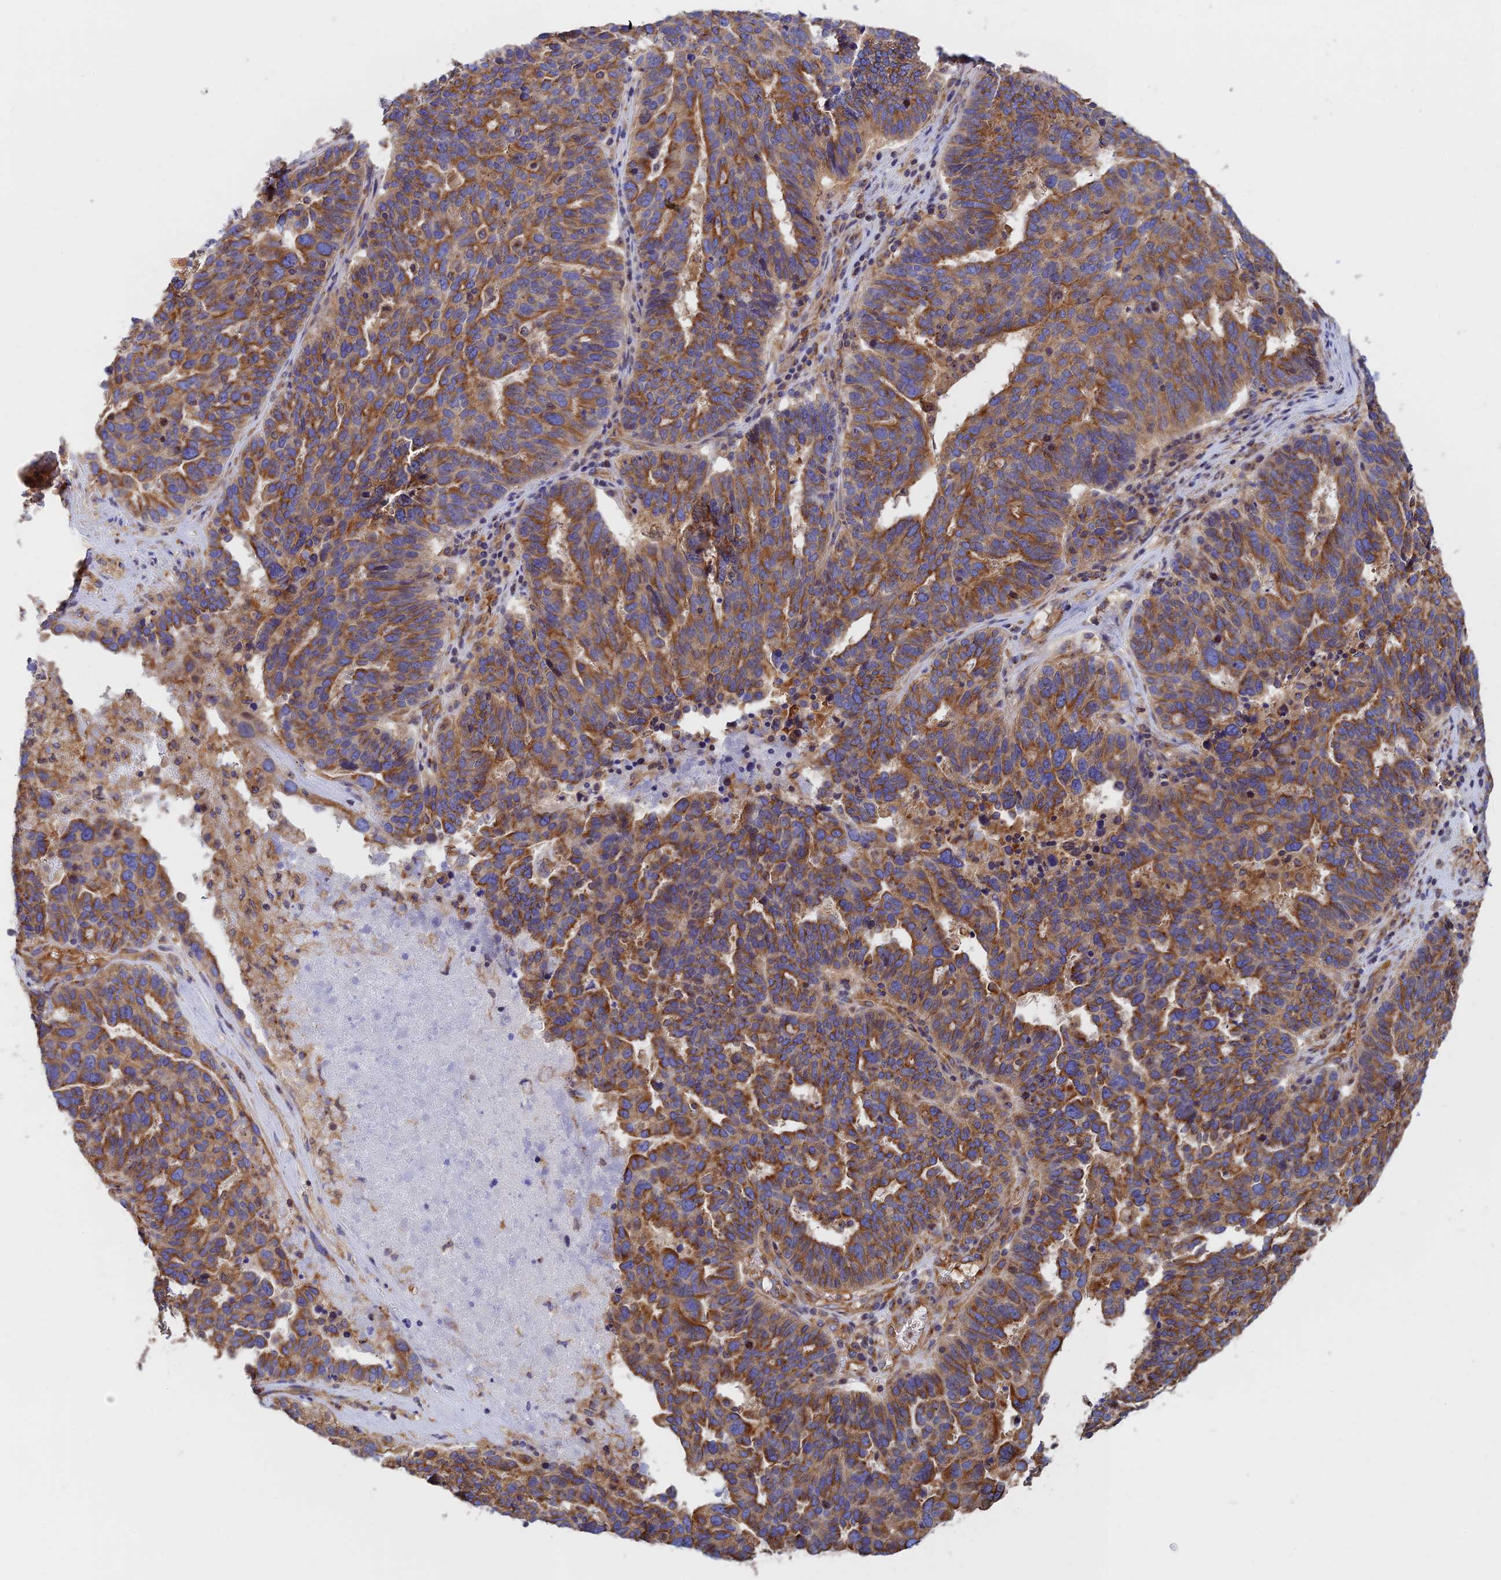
{"staining": {"intensity": "moderate", "quantity": ">75%", "location": "cytoplasmic/membranous"}, "tissue": "ovarian cancer", "cell_type": "Tumor cells", "image_type": "cancer", "snomed": [{"axis": "morphology", "description": "Cystadenocarcinoma, serous, NOS"}, {"axis": "topography", "description": "Ovary"}], "caption": "Protein expression analysis of human ovarian cancer (serous cystadenocarcinoma) reveals moderate cytoplasmic/membranous expression in about >75% of tumor cells. Ihc stains the protein in brown and the nuclei are stained blue.", "gene": "DCTN2", "patient": {"sex": "female", "age": 59}}